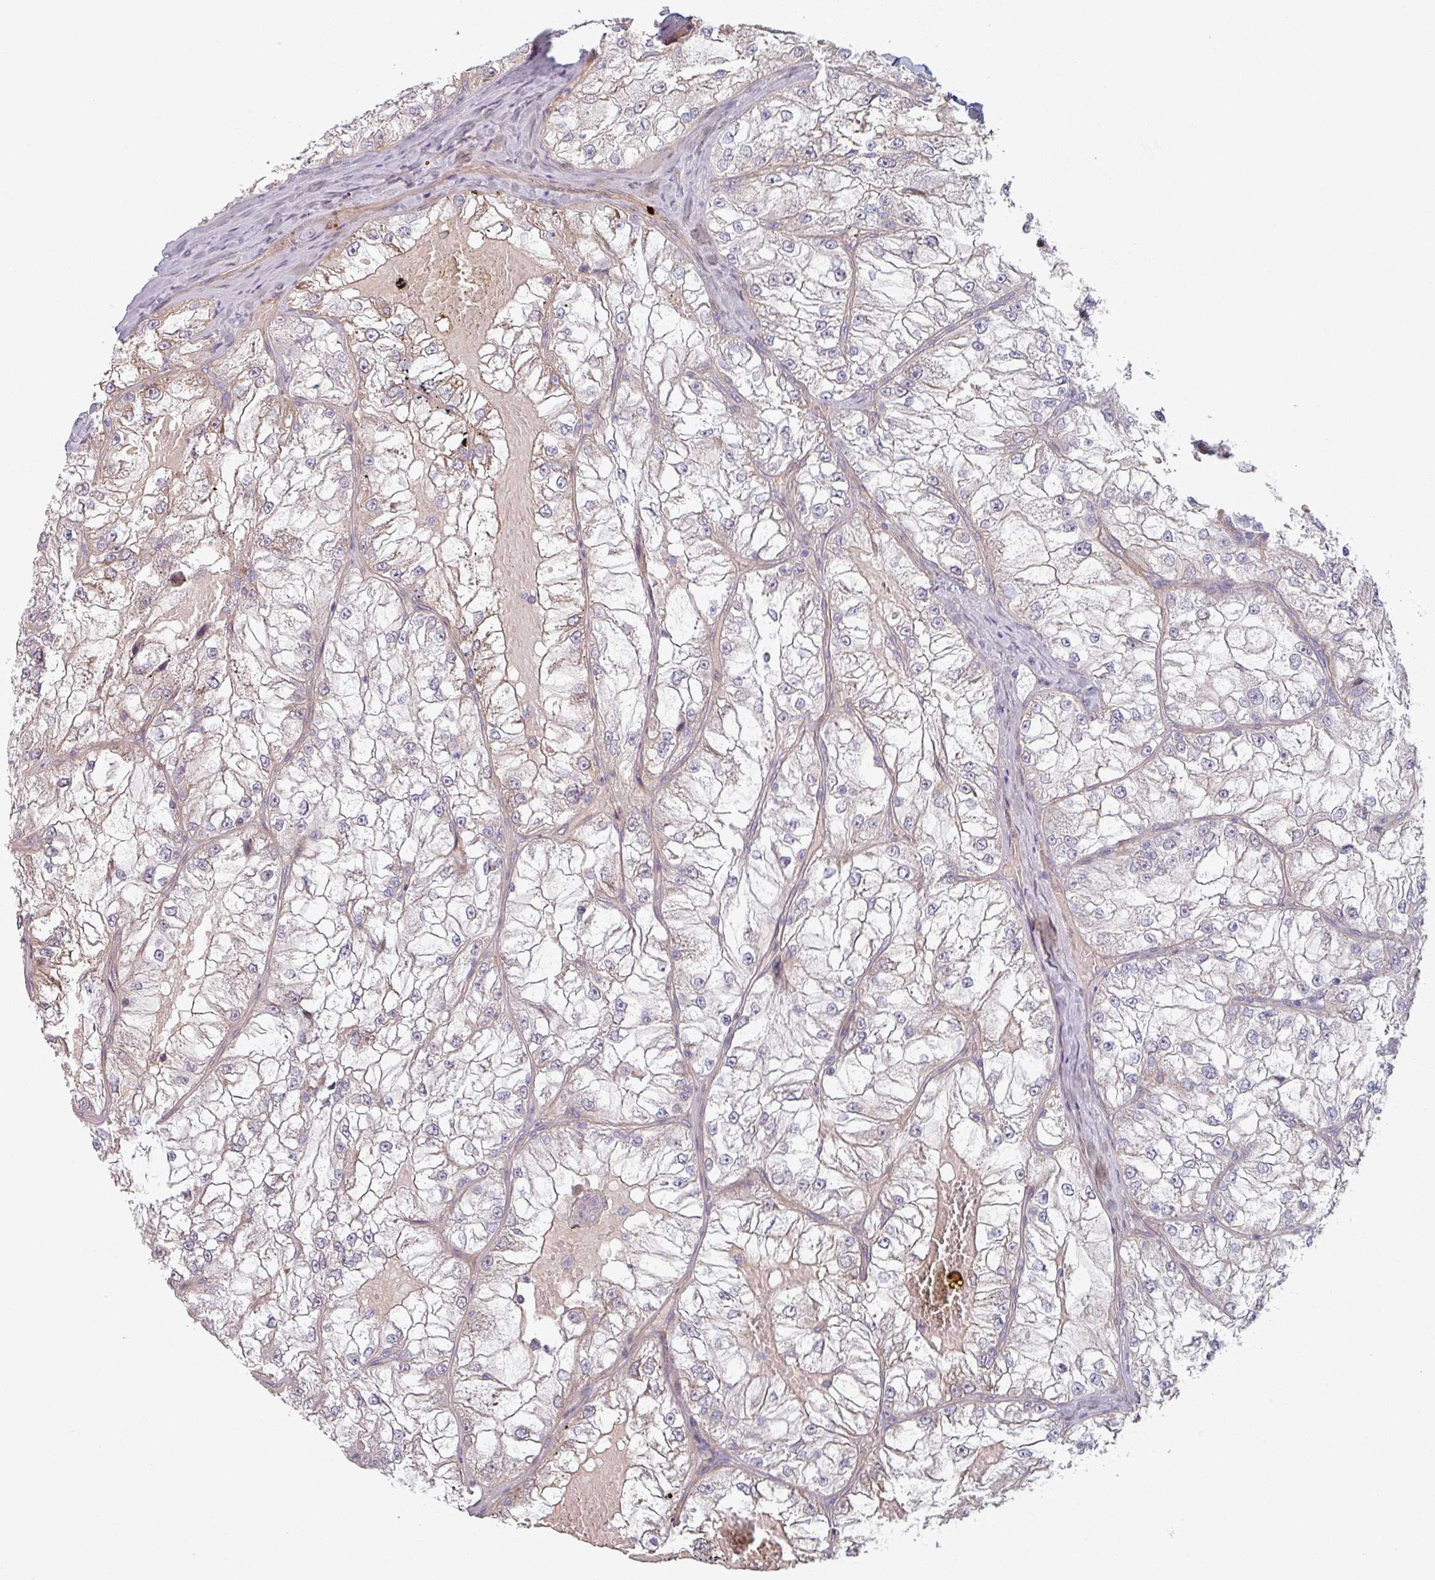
{"staining": {"intensity": "negative", "quantity": "none", "location": "none"}, "tissue": "renal cancer", "cell_type": "Tumor cells", "image_type": "cancer", "snomed": [{"axis": "morphology", "description": "Adenocarcinoma, NOS"}, {"axis": "topography", "description": "Kidney"}], "caption": "The micrograph demonstrates no staining of tumor cells in renal cancer.", "gene": "C4BPB", "patient": {"sex": "female", "age": 72}}